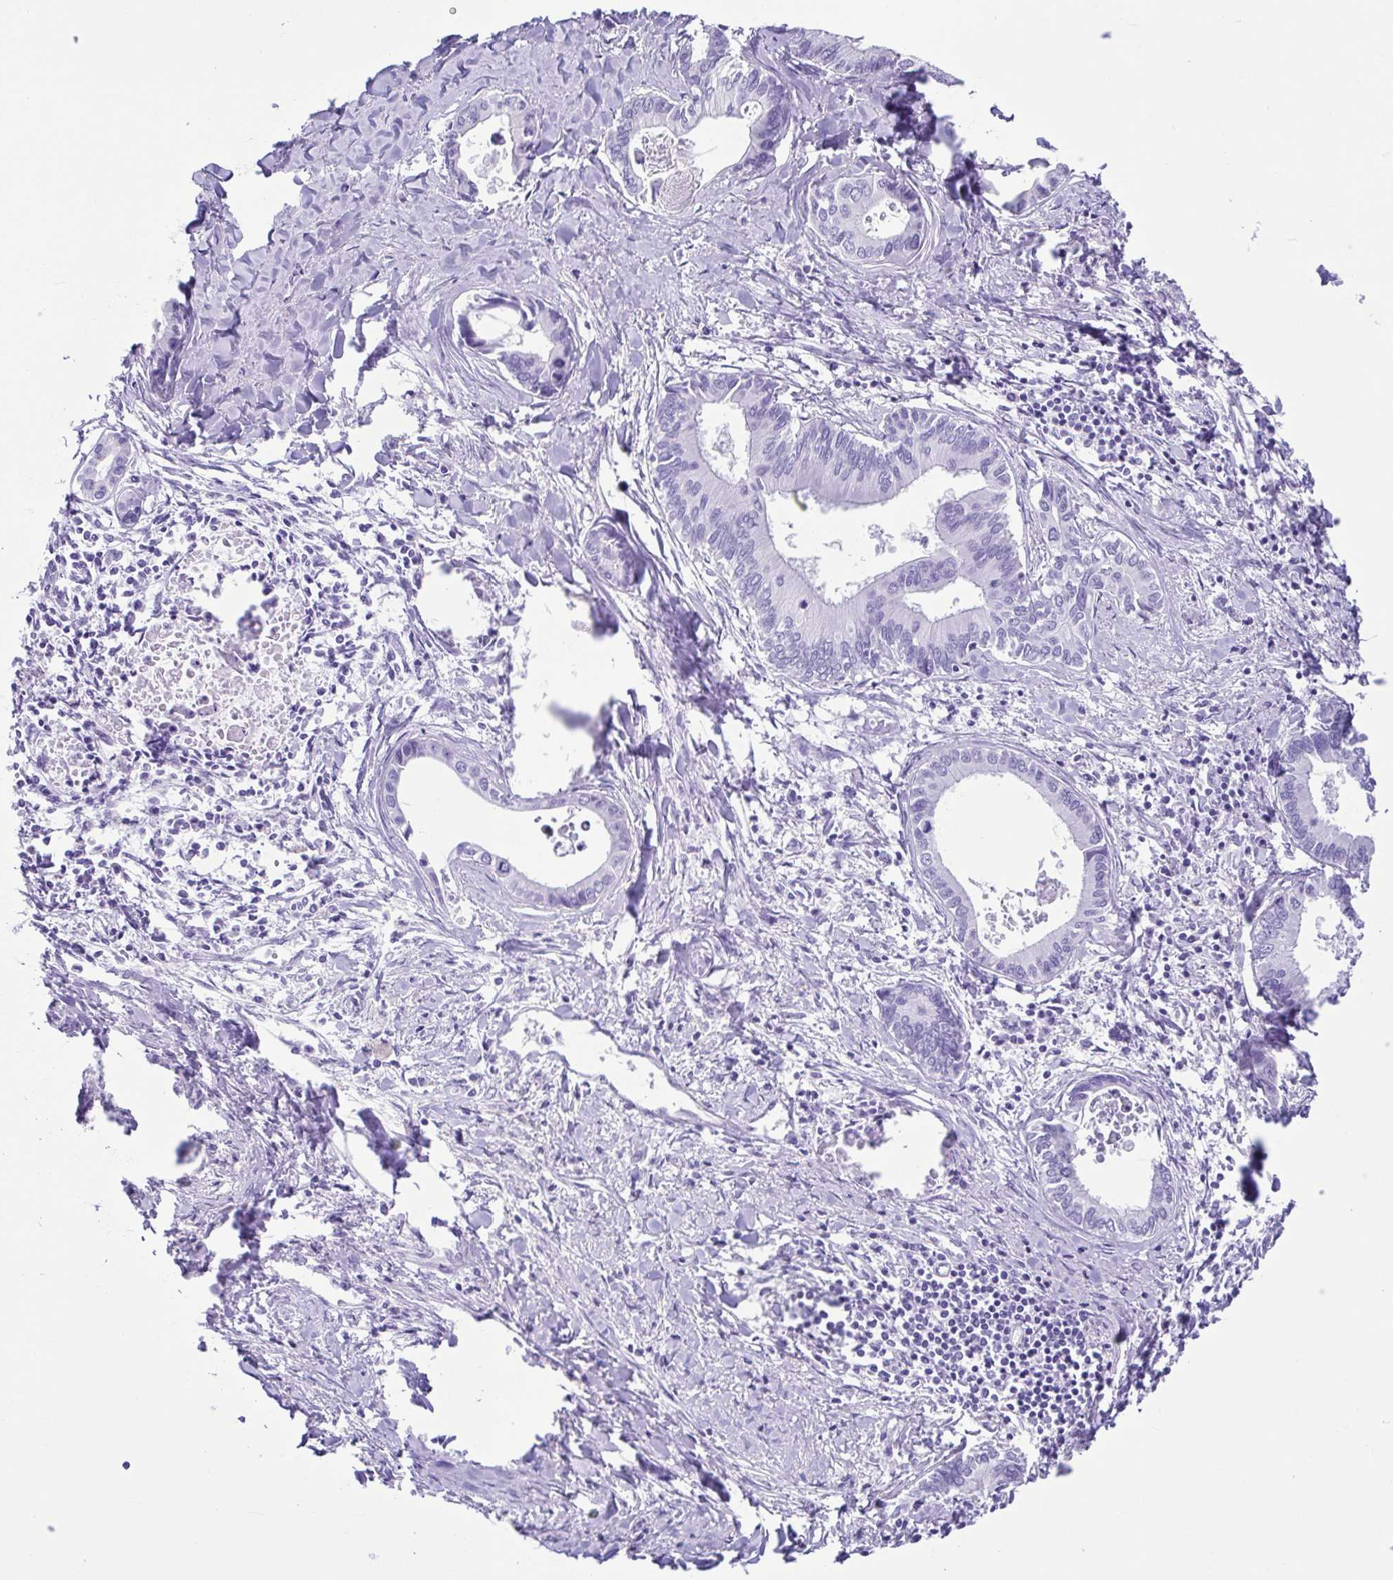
{"staining": {"intensity": "negative", "quantity": "none", "location": "none"}, "tissue": "liver cancer", "cell_type": "Tumor cells", "image_type": "cancer", "snomed": [{"axis": "morphology", "description": "Cholangiocarcinoma"}, {"axis": "topography", "description": "Liver"}], "caption": "This is an immunohistochemistry (IHC) image of liver cholangiocarcinoma. There is no staining in tumor cells.", "gene": "ACTRT3", "patient": {"sex": "male", "age": 66}}